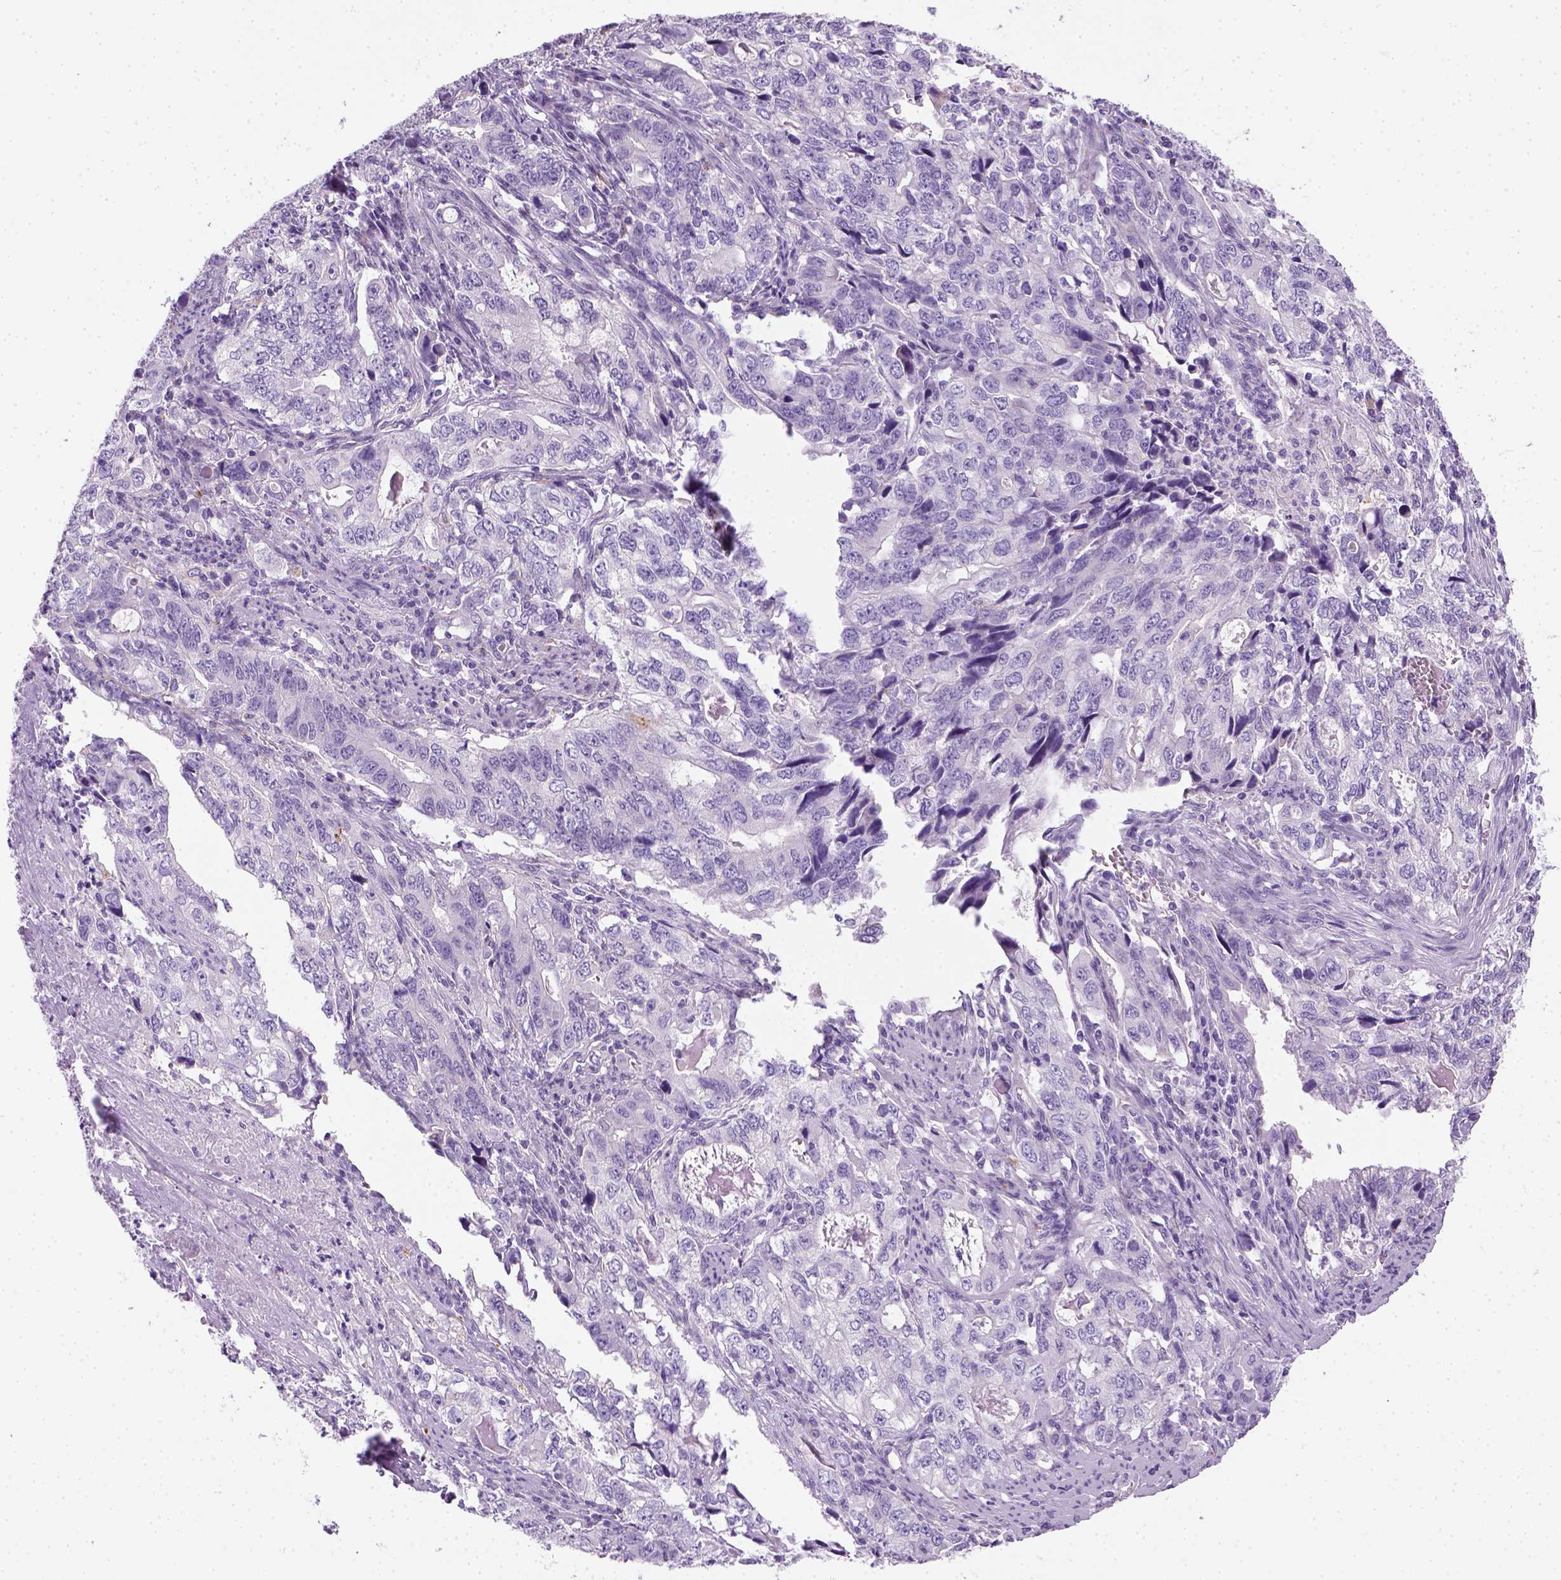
{"staining": {"intensity": "negative", "quantity": "none", "location": "none"}, "tissue": "stomach cancer", "cell_type": "Tumor cells", "image_type": "cancer", "snomed": [{"axis": "morphology", "description": "Adenocarcinoma, NOS"}, {"axis": "topography", "description": "Stomach, lower"}], "caption": "DAB immunohistochemical staining of stomach cancer shows no significant expression in tumor cells.", "gene": "KRT71", "patient": {"sex": "female", "age": 72}}